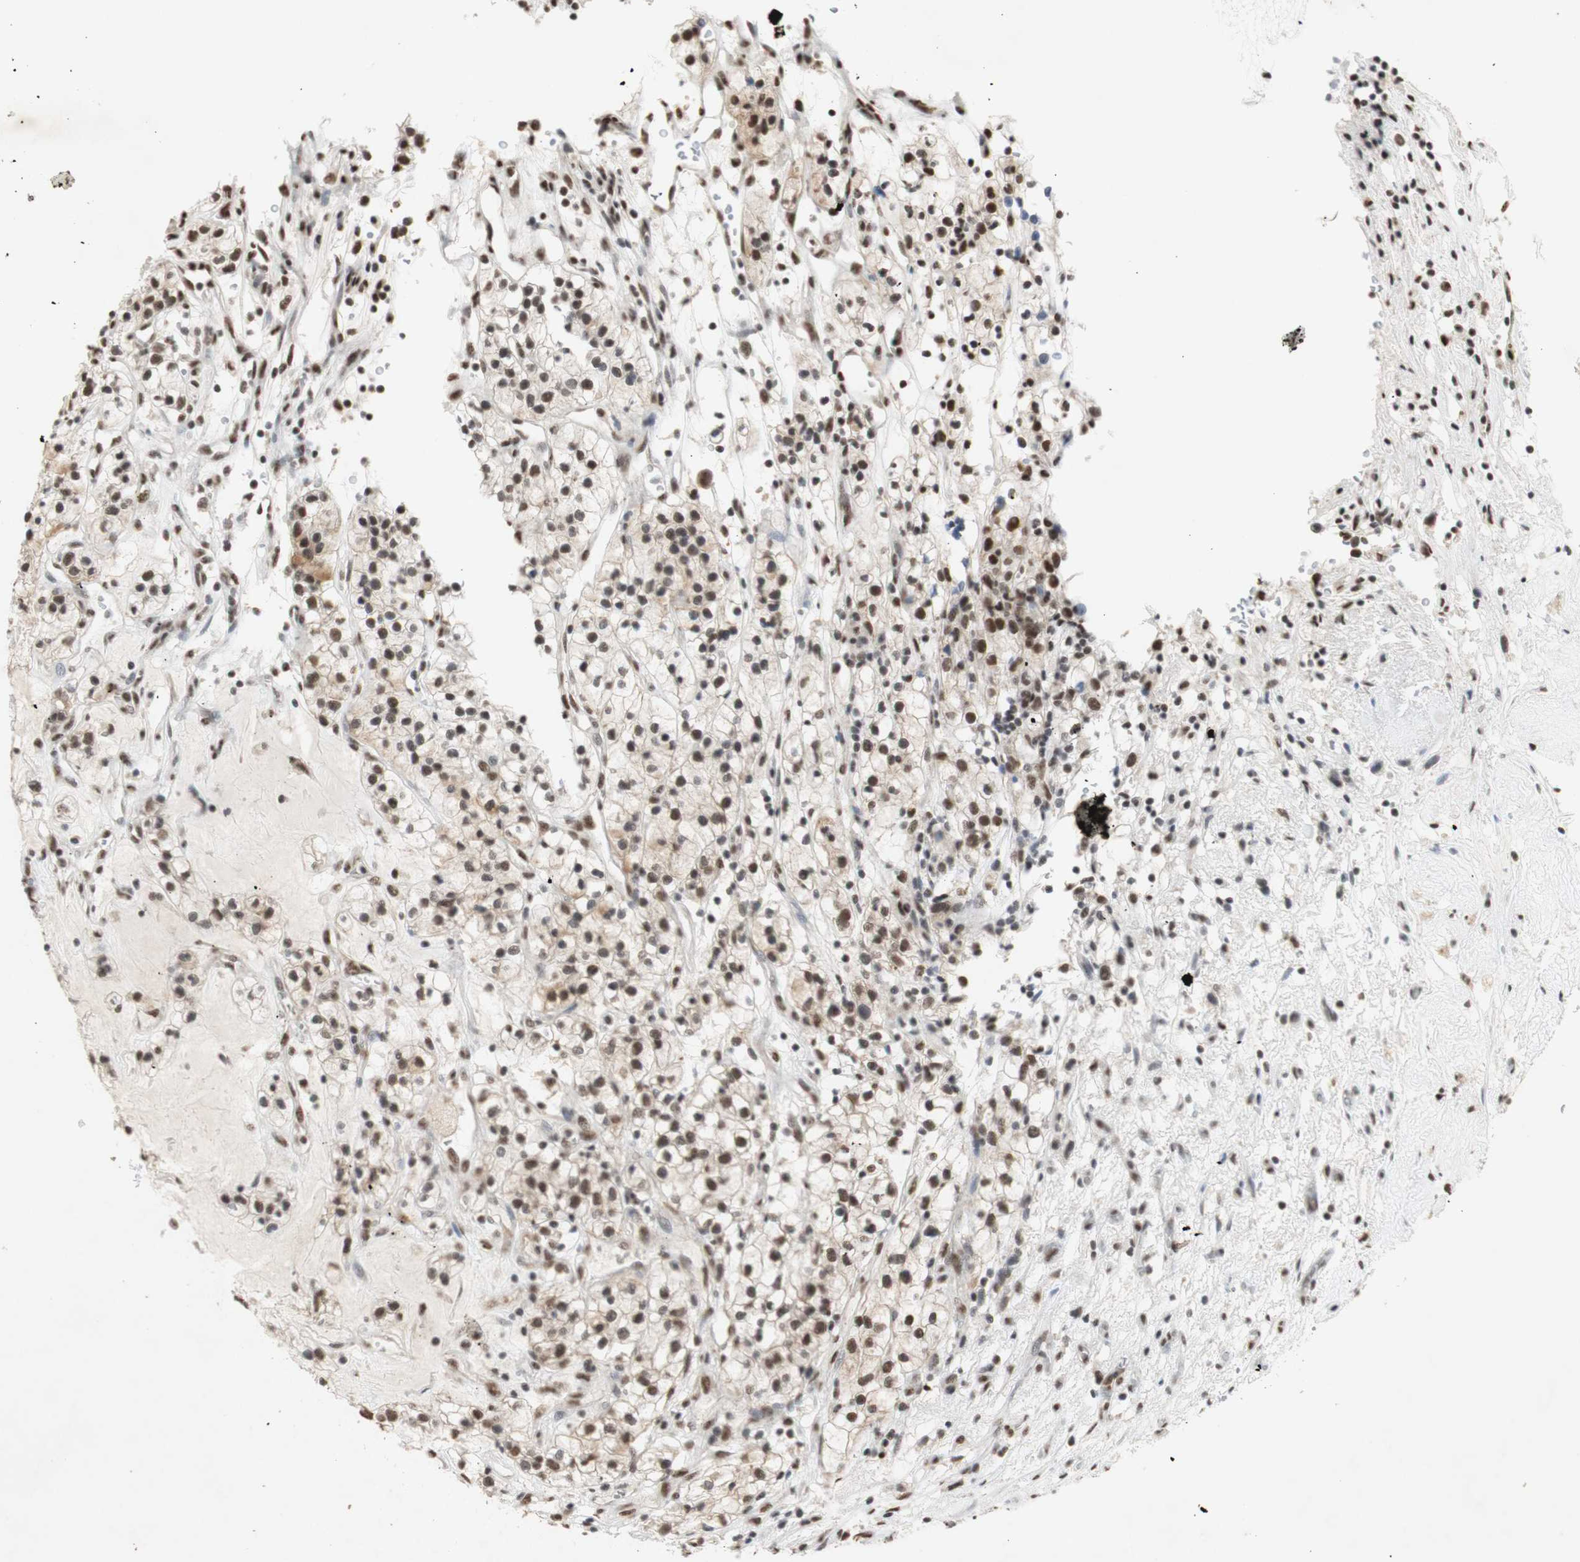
{"staining": {"intensity": "strong", "quantity": ">75%", "location": "nuclear"}, "tissue": "renal cancer", "cell_type": "Tumor cells", "image_type": "cancer", "snomed": [{"axis": "morphology", "description": "Adenocarcinoma, NOS"}, {"axis": "topography", "description": "Kidney"}], "caption": "Immunohistochemistry (IHC) of adenocarcinoma (renal) exhibits high levels of strong nuclear positivity in approximately >75% of tumor cells. (brown staining indicates protein expression, while blue staining denotes nuclei).", "gene": "SNRPB", "patient": {"sex": "female", "age": 57}}